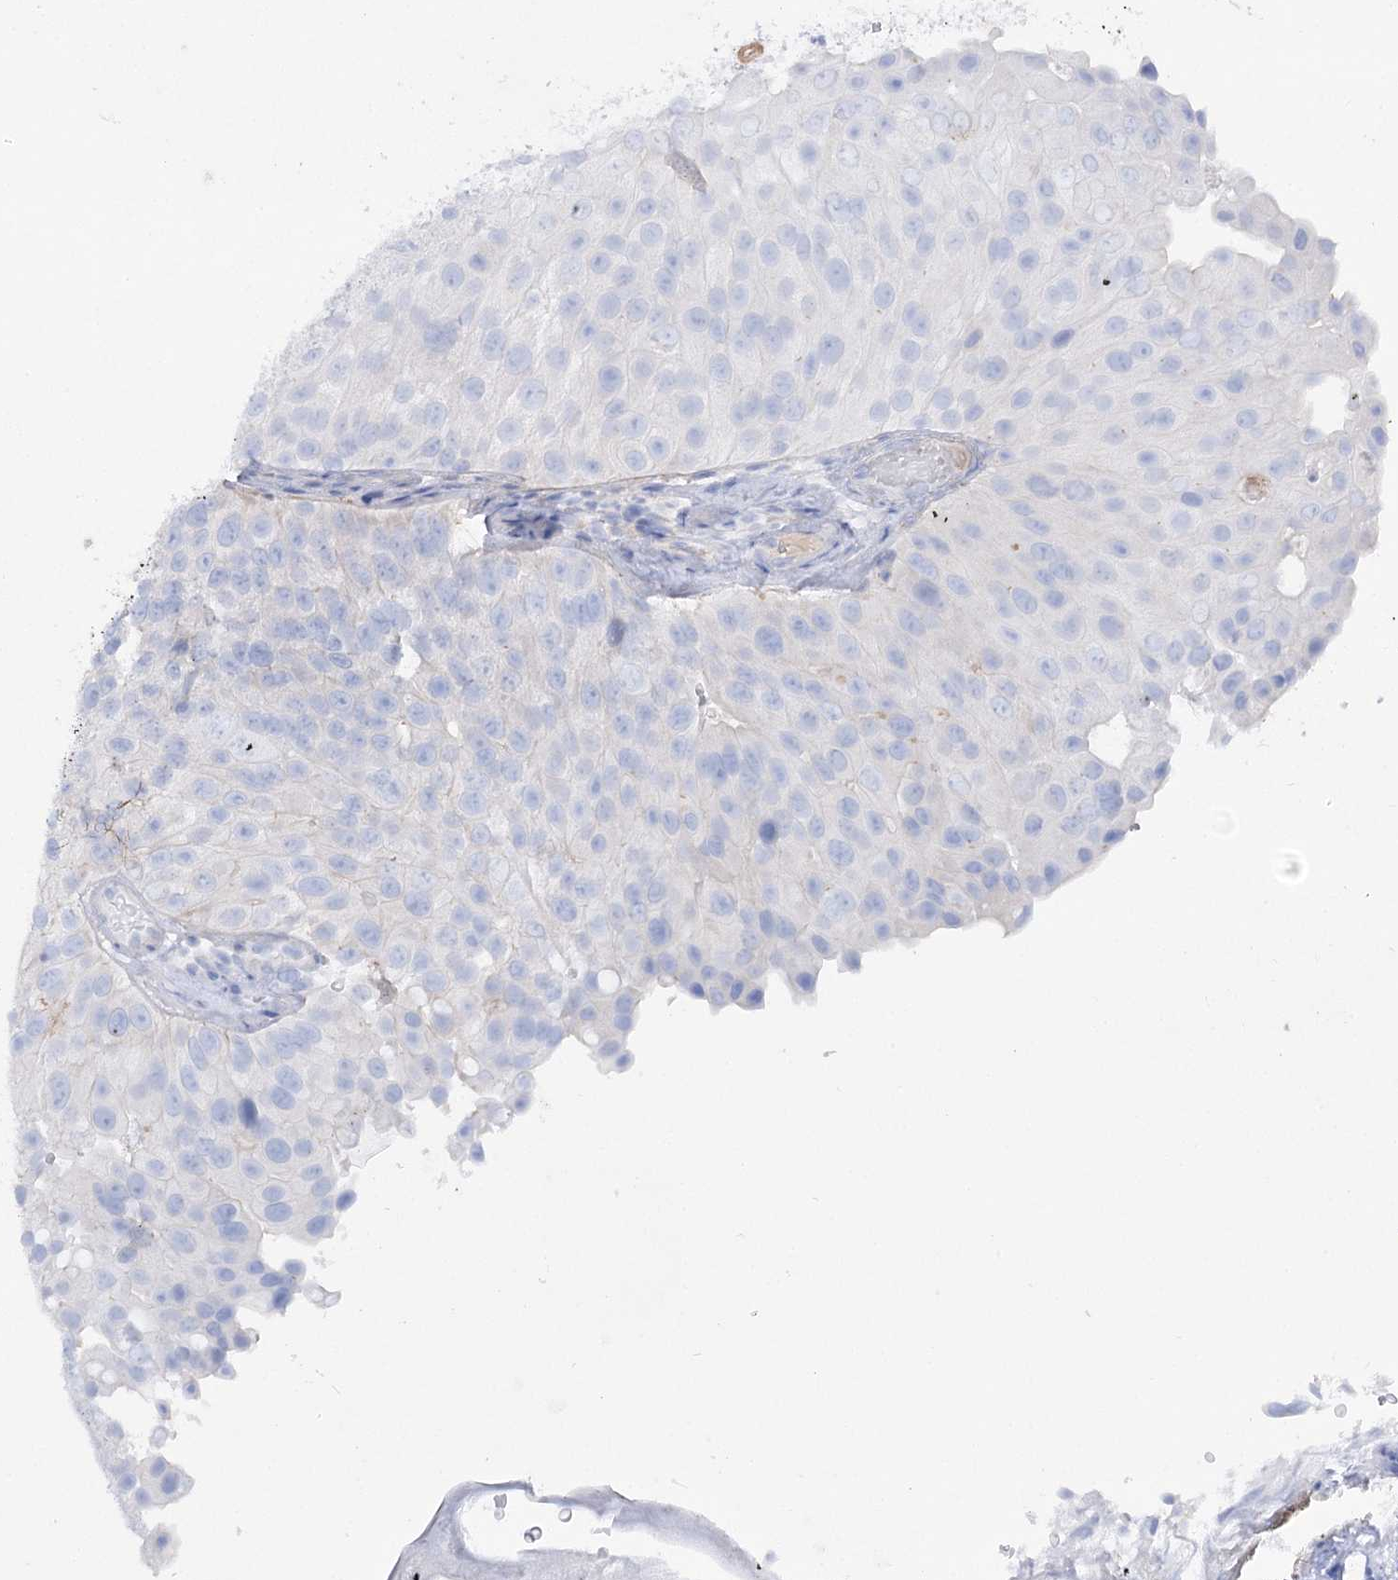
{"staining": {"intensity": "negative", "quantity": "none", "location": "none"}, "tissue": "urothelial cancer", "cell_type": "Tumor cells", "image_type": "cancer", "snomed": [{"axis": "morphology", "description": "Urothelial carcinoma, Low grade"}, {"axis": "topography", "description": "Urinary bladder"}], "caption": "A histopathology image of human urothelial cancer is negative for staining in tumor cells.", "gene": "GBF1", "patient": {"sex": "male", "age": 78}}